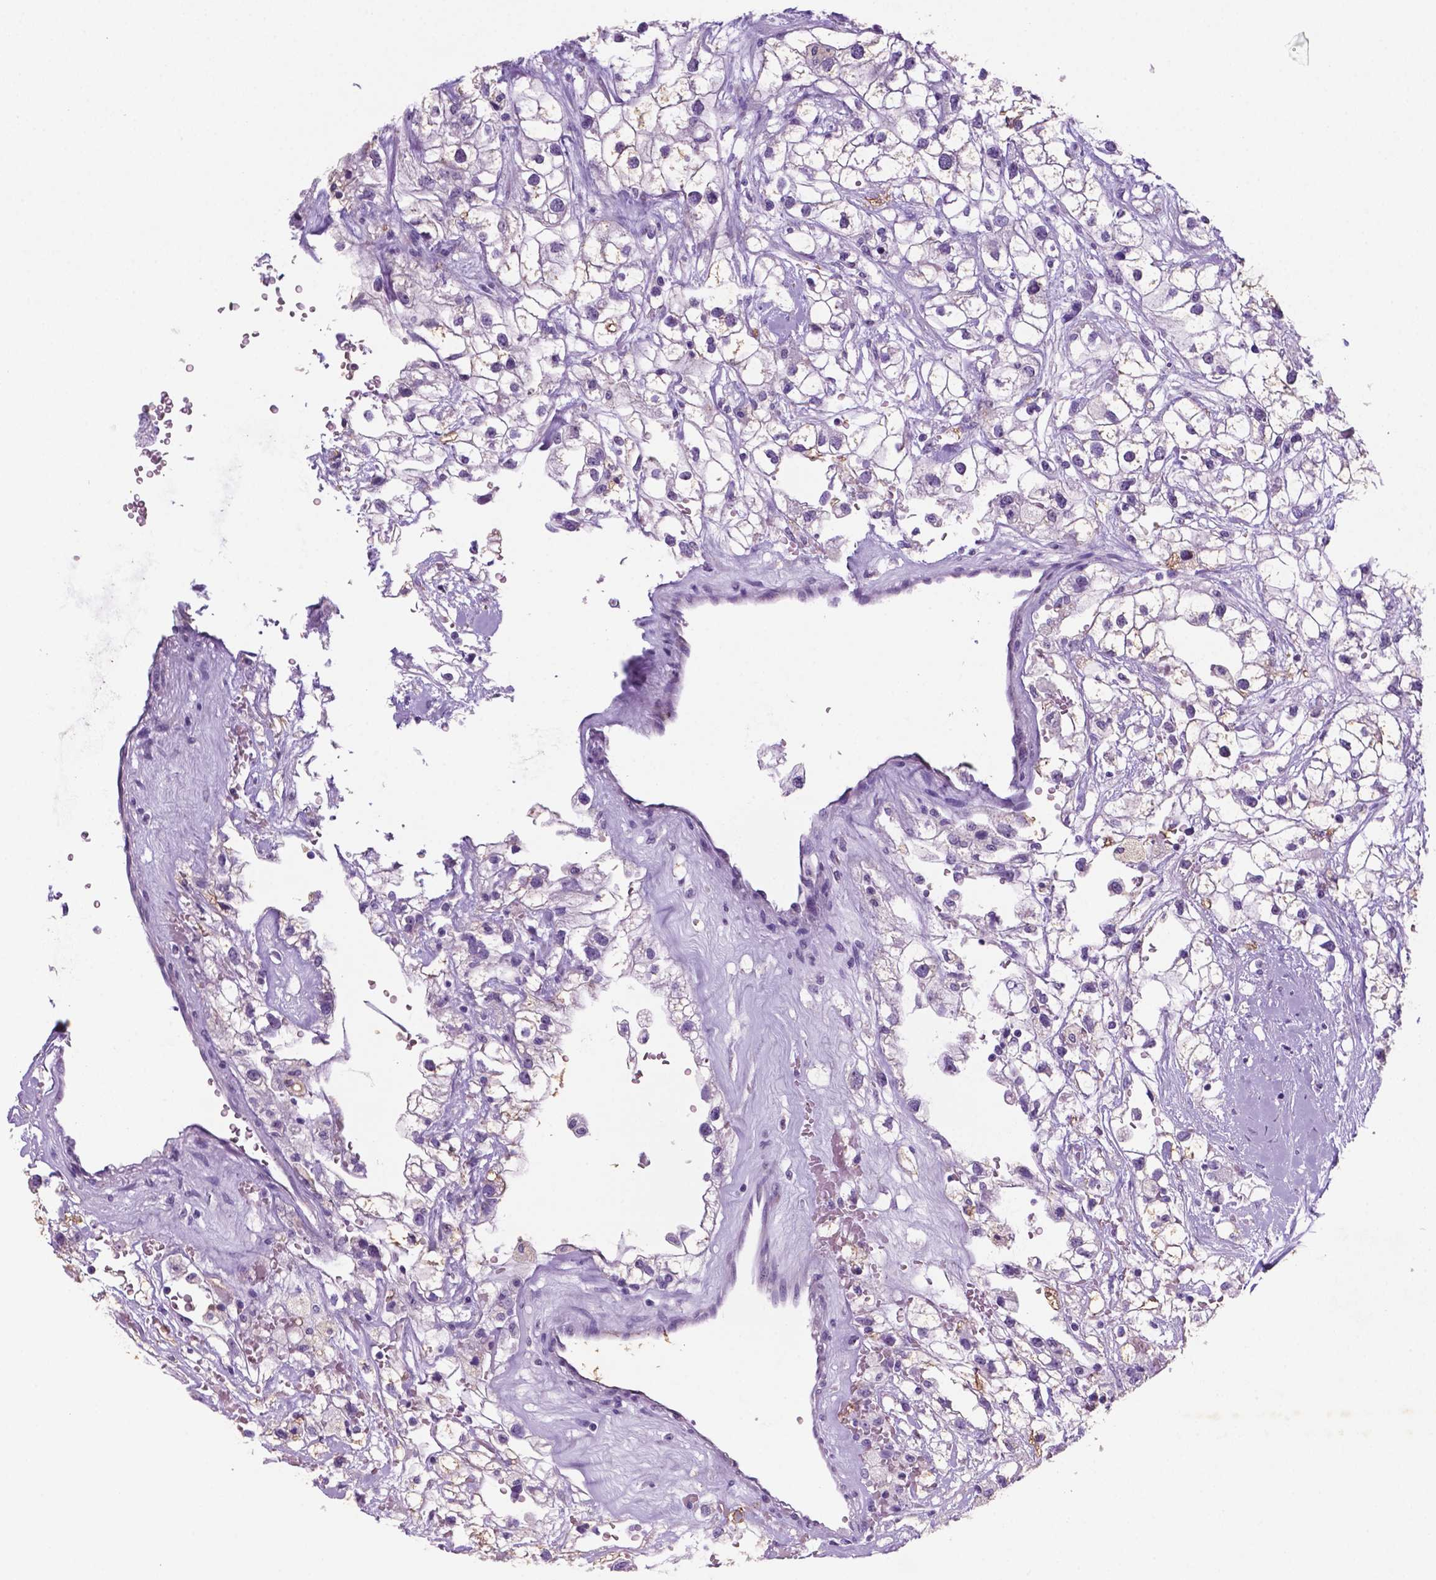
{"staining": {"intensity": "negative", "quantity": "none", "location": "none"}, "tissue": "renal cancer", "cell_type": "Tumor cells", "image_type": "cancer", "snomed": [{"axis": "morphology", "description": "Adenocarcinoma, NOS"}, {"axis": "topography", "description": "Kidney"}], "caption": "DAB (3,3'-diaminobenzidine) immunohistochemical staining of human renal adenocarcinoma exhibits no significant positivity in tumor cells.", "gene": "C18orf21", "patient": {"sex": "male", "age": 59}}